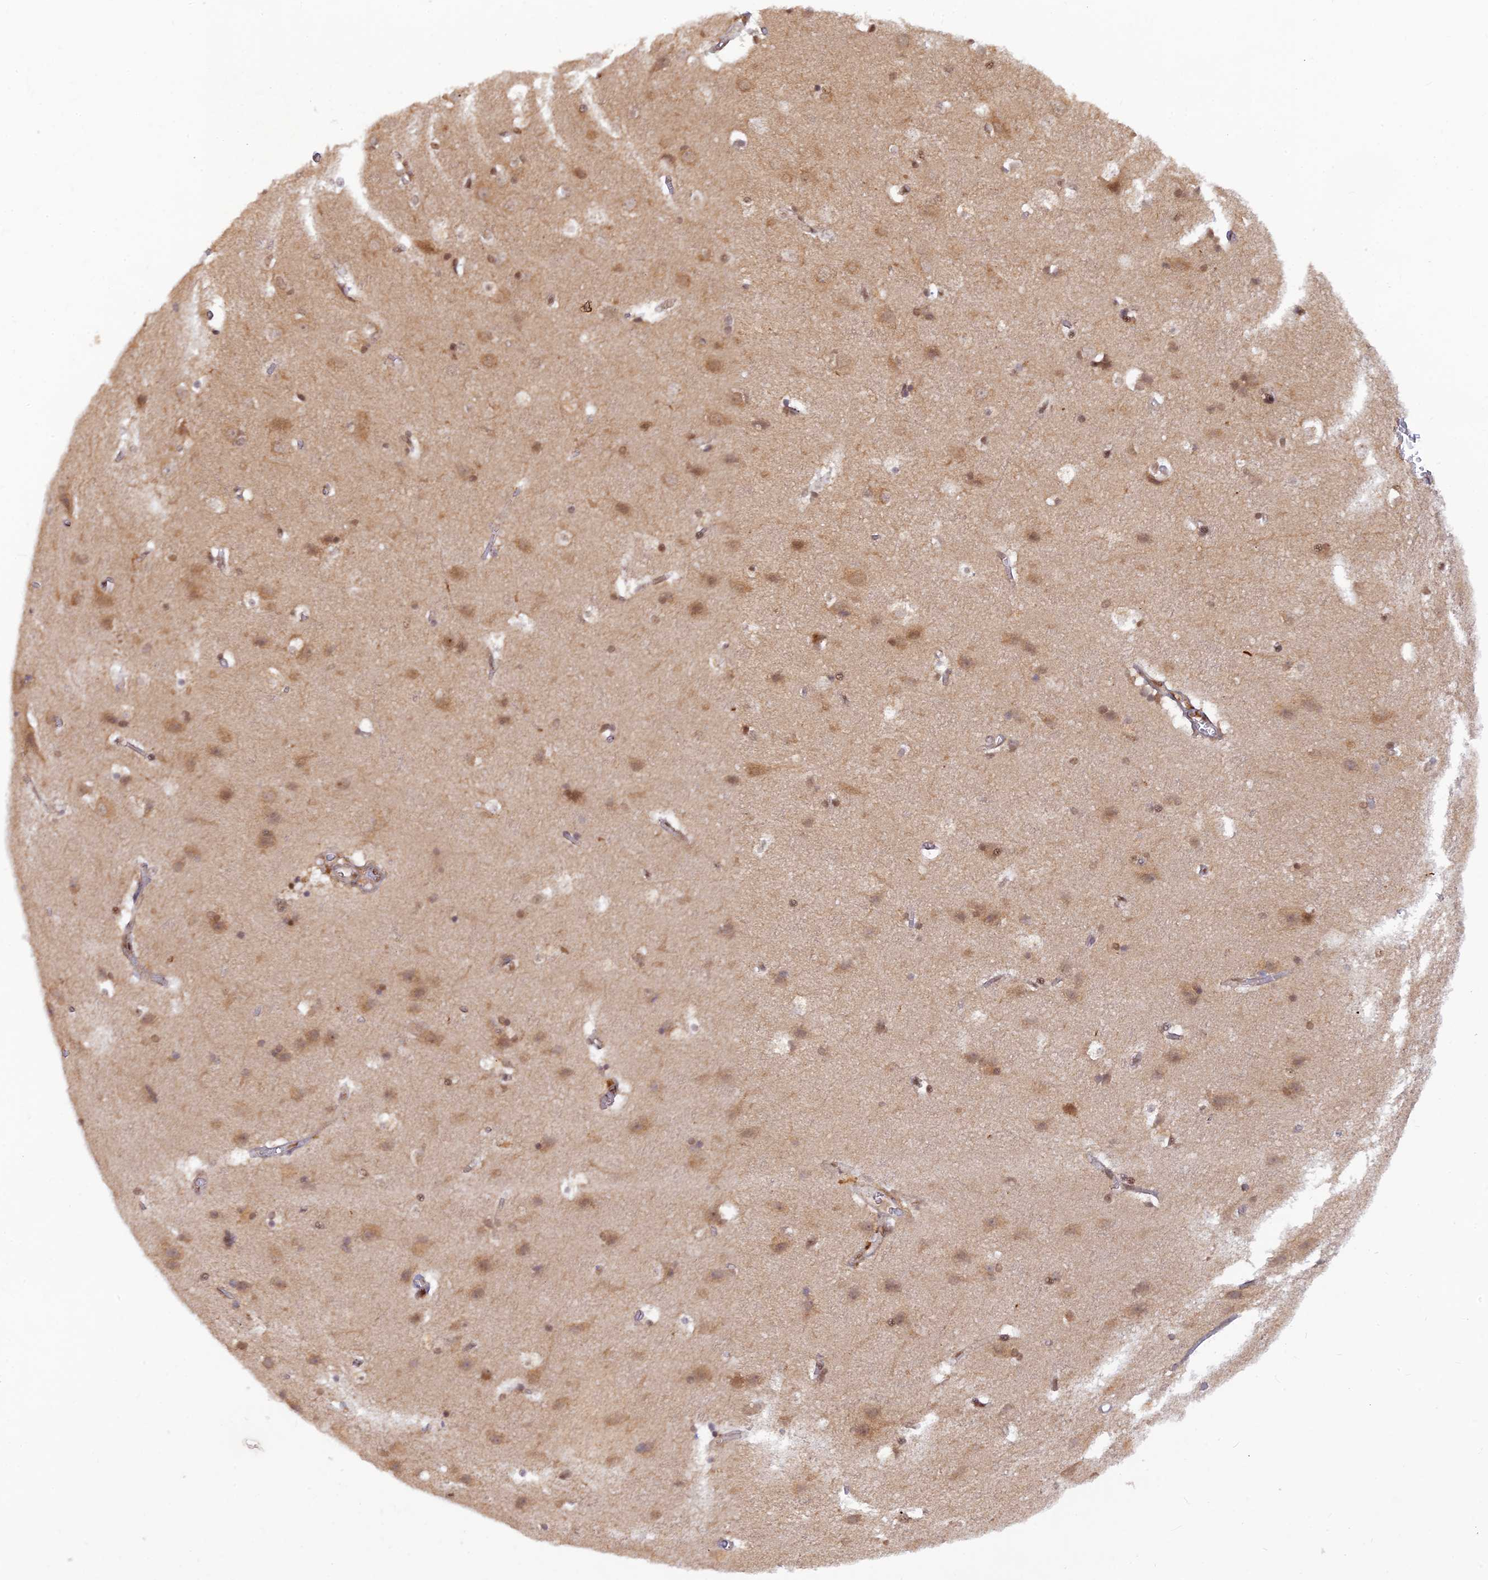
{"staining": {"intensity": "negative", "quantity": "none", "location": "none"}, "tissue": "cerebral cortex", "cell_type": "Endothelial cells", "image_type": "normal", "snomed": [{"axis": "morphology", "description": "Normal tissue, NOS"}, {"axis": "topography", "description": "Cerebral cortex"}], "caption": "IHC of benign cerebral cortex exhibits no positivity in endothelial cells.", "gene": "ZNF565", "patient": {"sex": "male", "age": 54}}